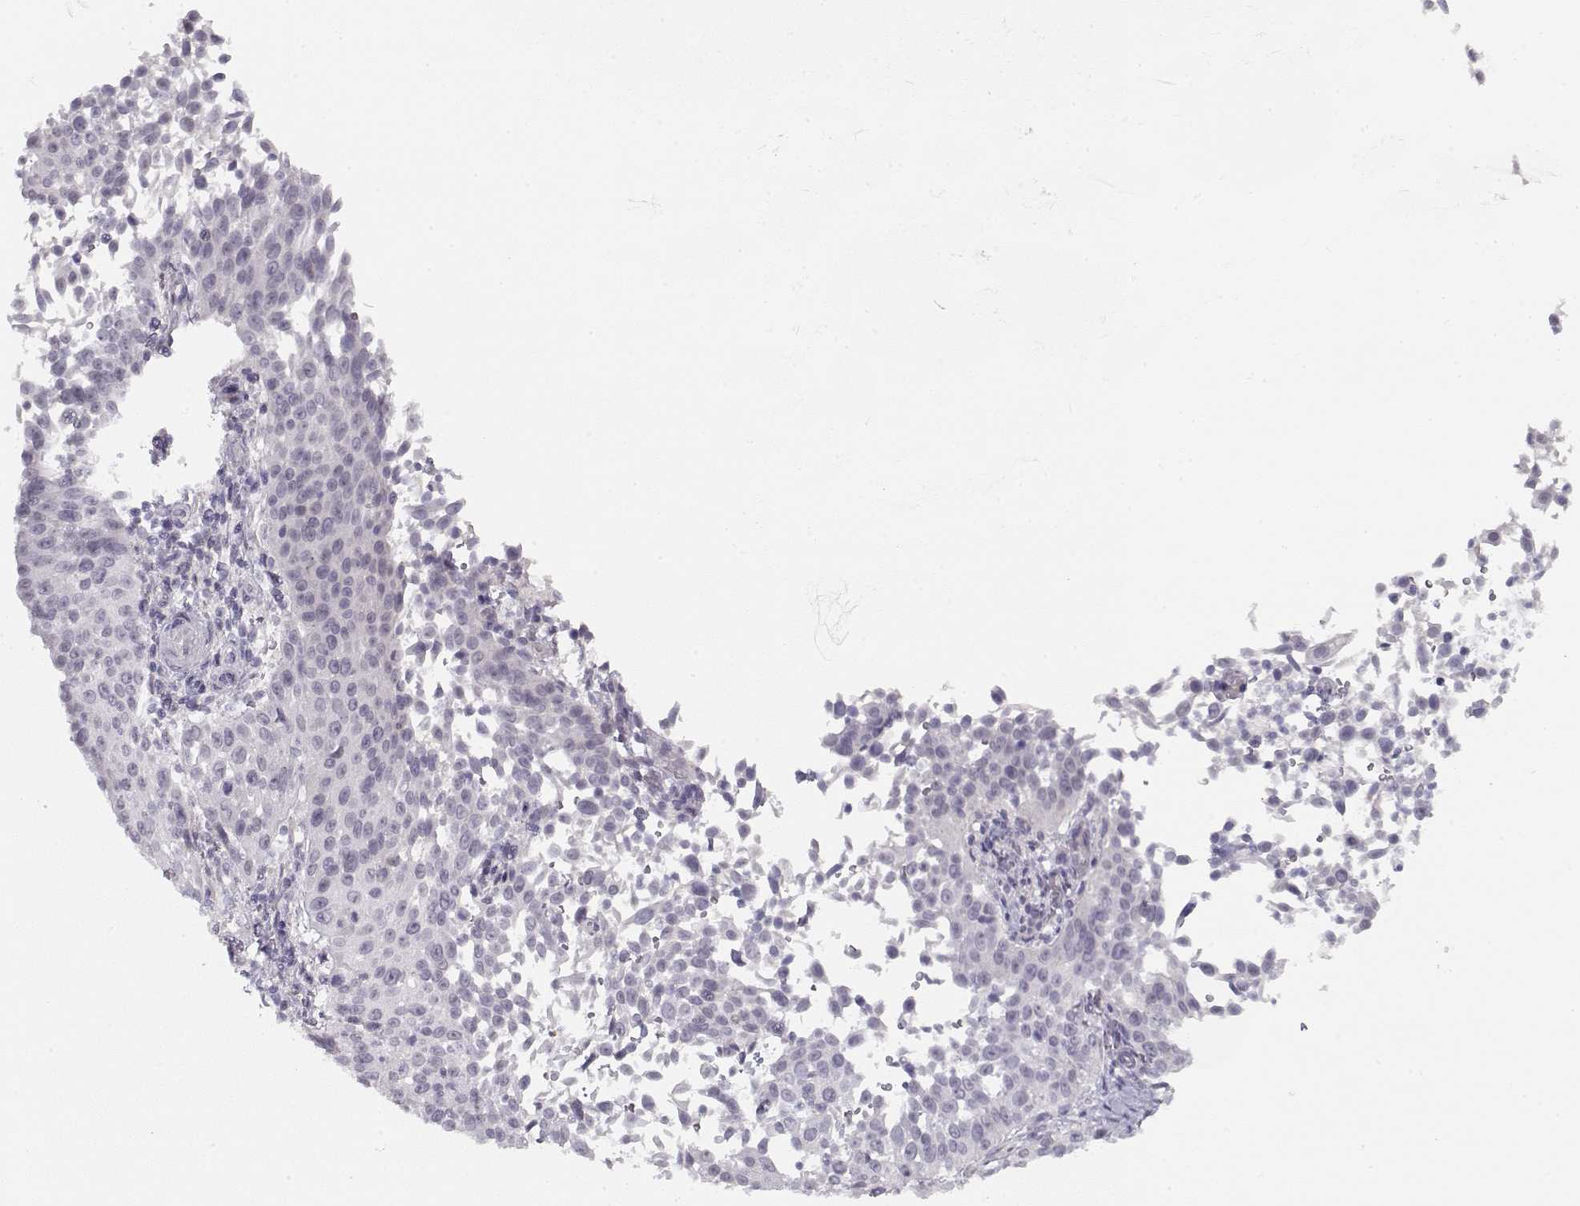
{"staining": {"intensity": "negative", "quantity": "none", "location": "none"}, "tissue": "cervical cancer", "cell_type": "Tumor cells", "image_type": "cancer", "snomed": [{"axis": "morphology", "description": "Squamous cell carcinoma, NOS"}, {"axis": "topography", "description": "Cervix"}], "caption": "This is an immunohistochemistry (IHC) photomicrograph of cervical cancer (squamous cell carcinoma). There is no expression in tumor cells.", "gene": "IMPG1", "patient": {"sex": "female", "age": 26}}